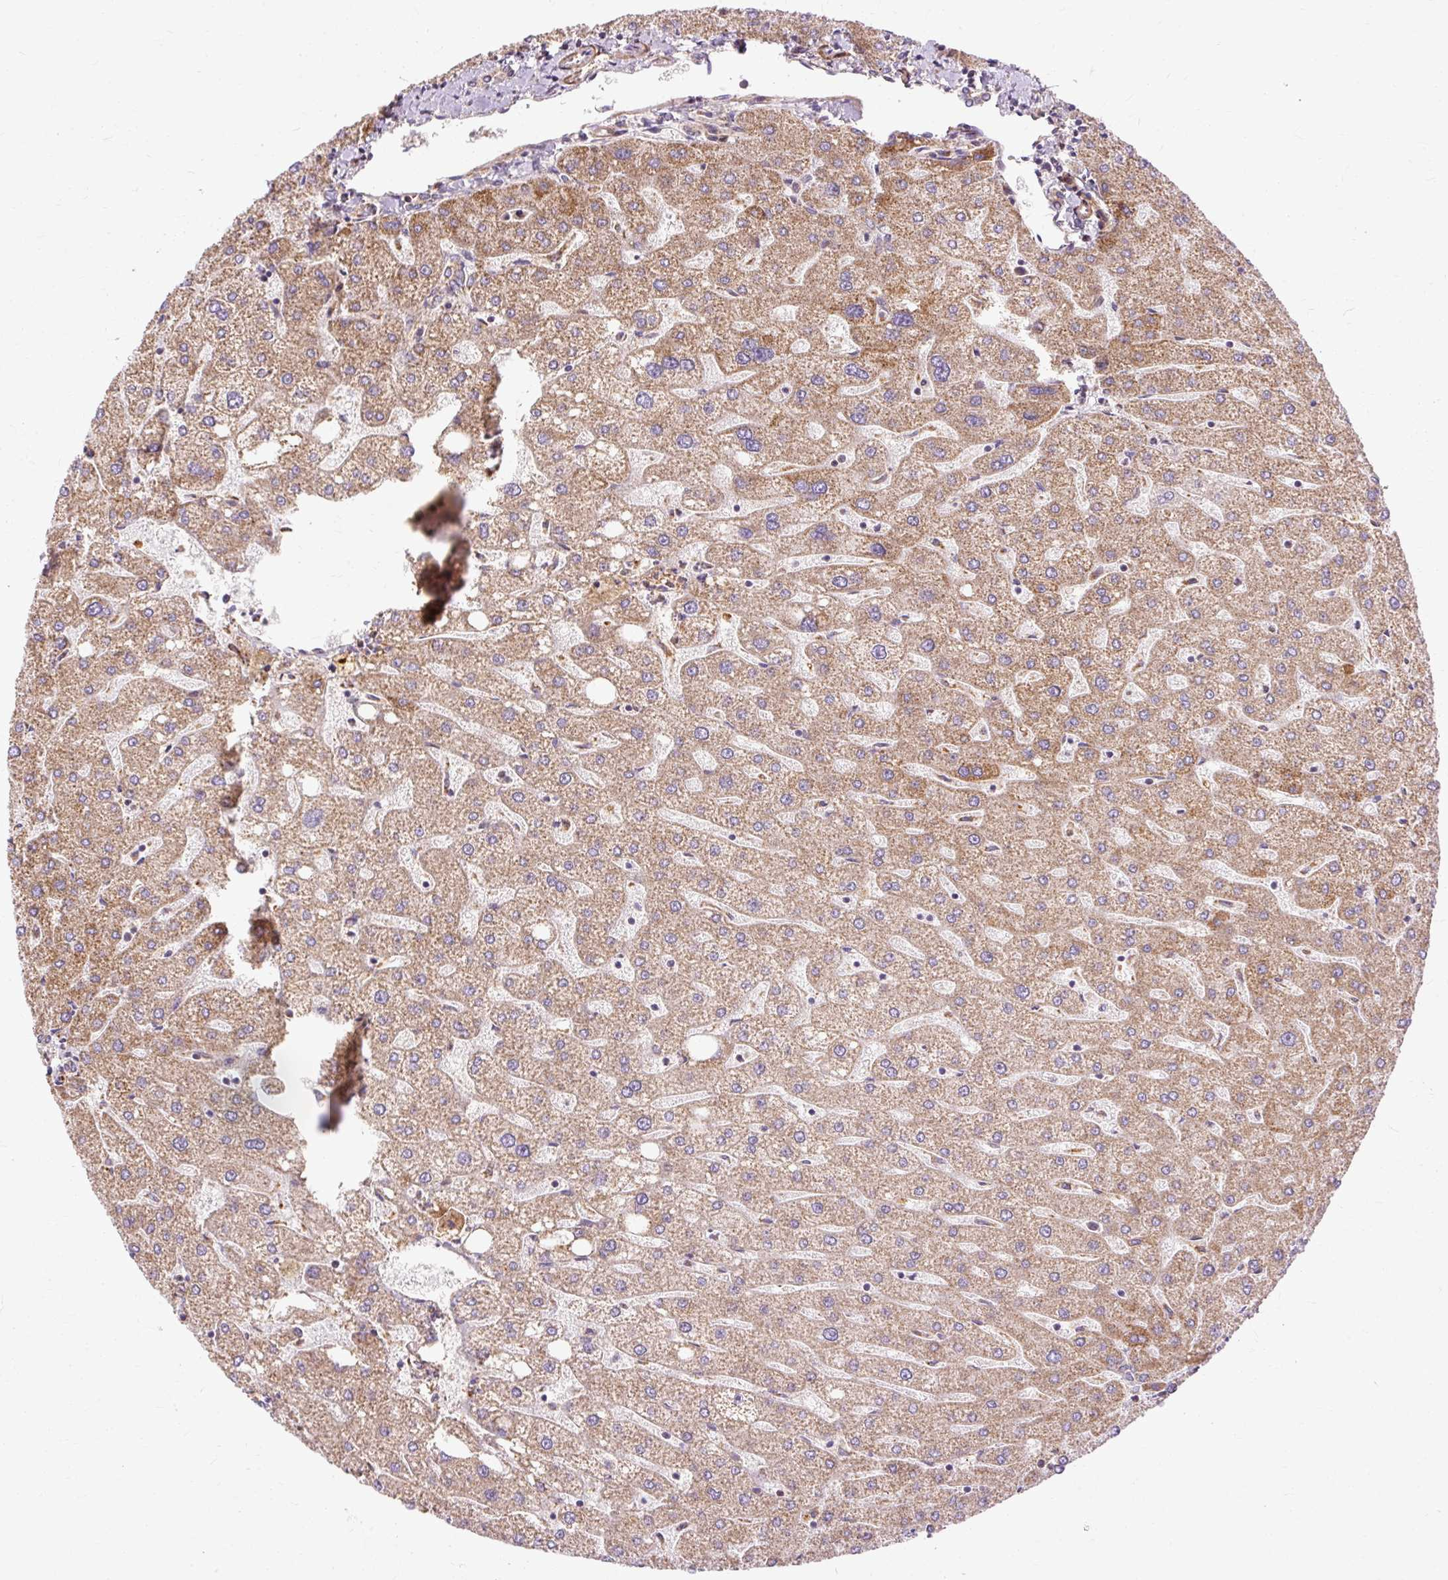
{"staining": {"intensity": "negative", "quantity": "none", "location": "none"}, "tissue": "liver", "cell_type": "Cholangiocytes", "image_type": "normal", "snomed": [{"axis": "morphology", "description": "Normal tissue, NOS"}, {"axis": "topography", "description": "Liver"}], "caption": "Liver stained for a protein using IHC reveals no positivity cholangiocytes.", "gene": "RIPOR3", "patient": {"sex": "male", "age": 67}}